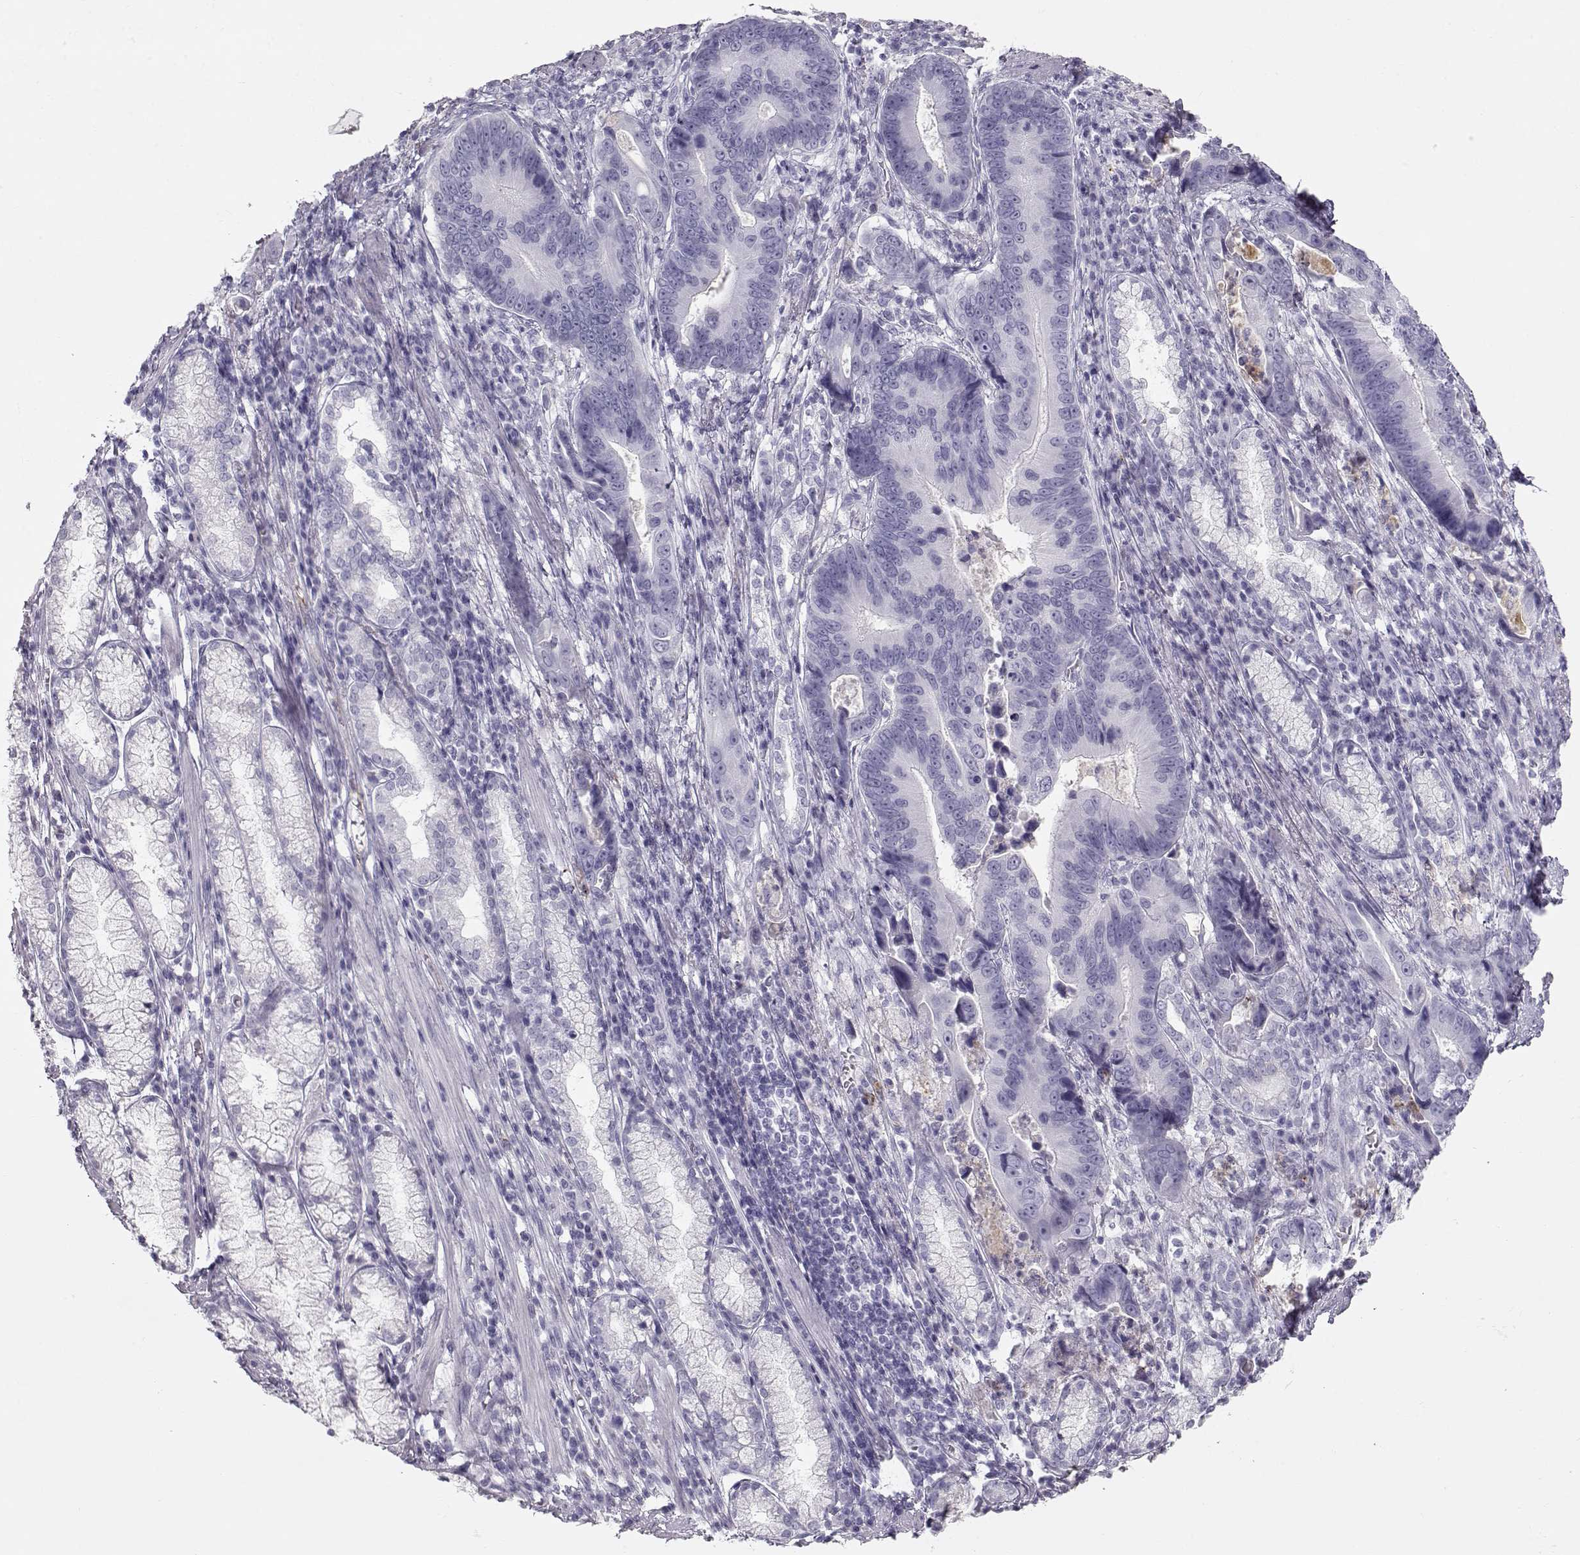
{"staining": {"intensity": "negative", "quantity": "none", "location": "none"}, "tissue": "stomach cancer", "cell_type": "Tumor cells", "image_type": "cancer", "snomed": [{"axis": "morphology", "description": "Adenocarcinoma, NOS"}, {"axis": "topography", "description": "Stomach"}], "caption": "Immunohistochemistry image of neoplastic tissue: human stomach cancer stained with DAB displays no significant protein positivity in tumor cells.", "gene": "MIP", "patient": {"sex": "male", "age": 84}}